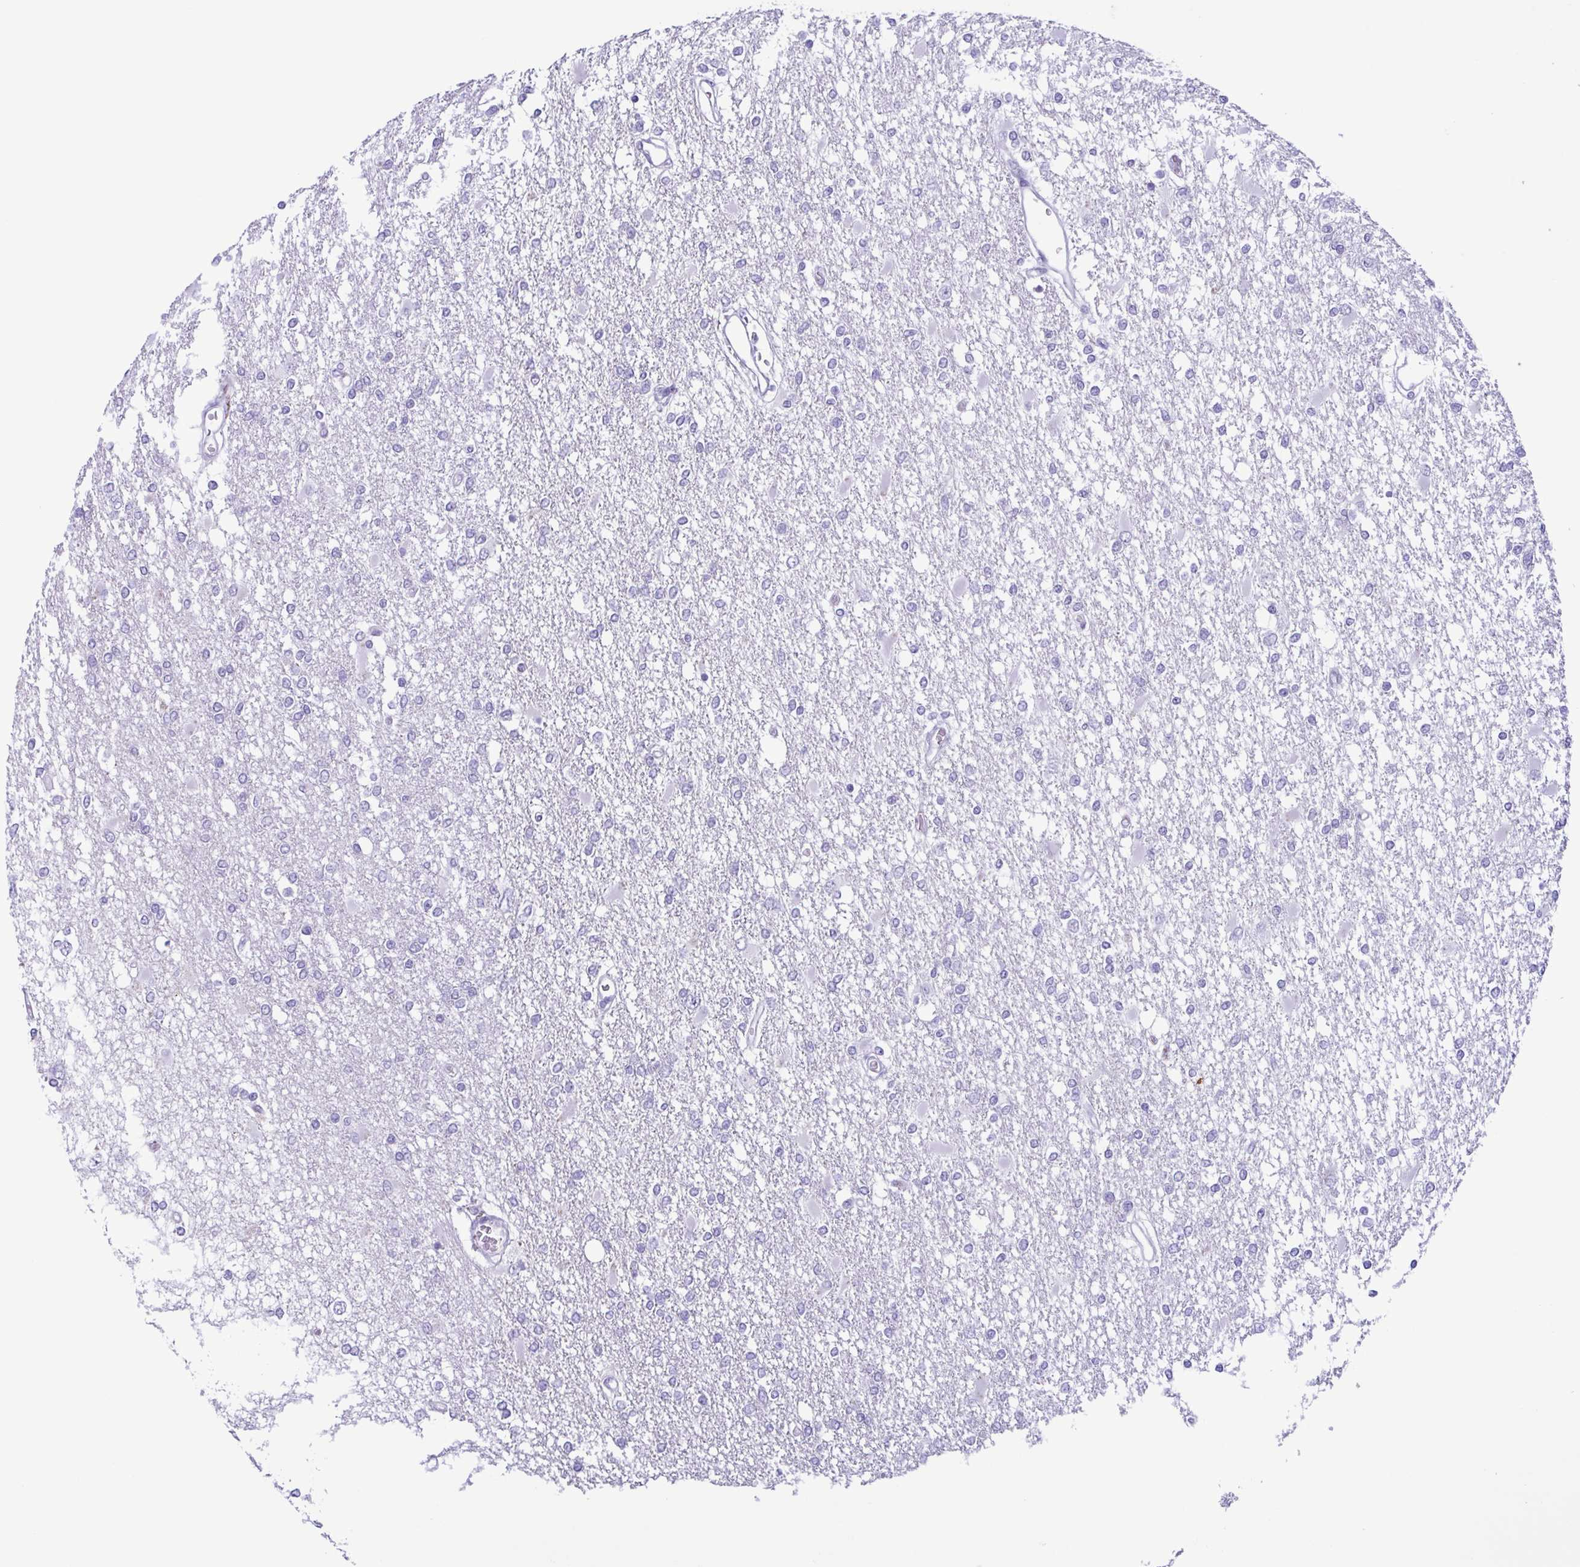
{"staining": {"intensity": "negative", "quantity": "none", "location": "none"}, "tissue": "glioma", "cell_type": "Tumor cells", "image_type": "cancer", "snomed": [{"axis": "morphology", "description": "Glioma, malignant, High grade"}, {"axis": "topography", "description": "Cerebral cortex"}], "caption": "Human high-grade glioma (malignant) stained for a protein using IHC shows no expression in tumor cells.", "gene": "LTF", "patient": {"sex": "male", "age": 79}}